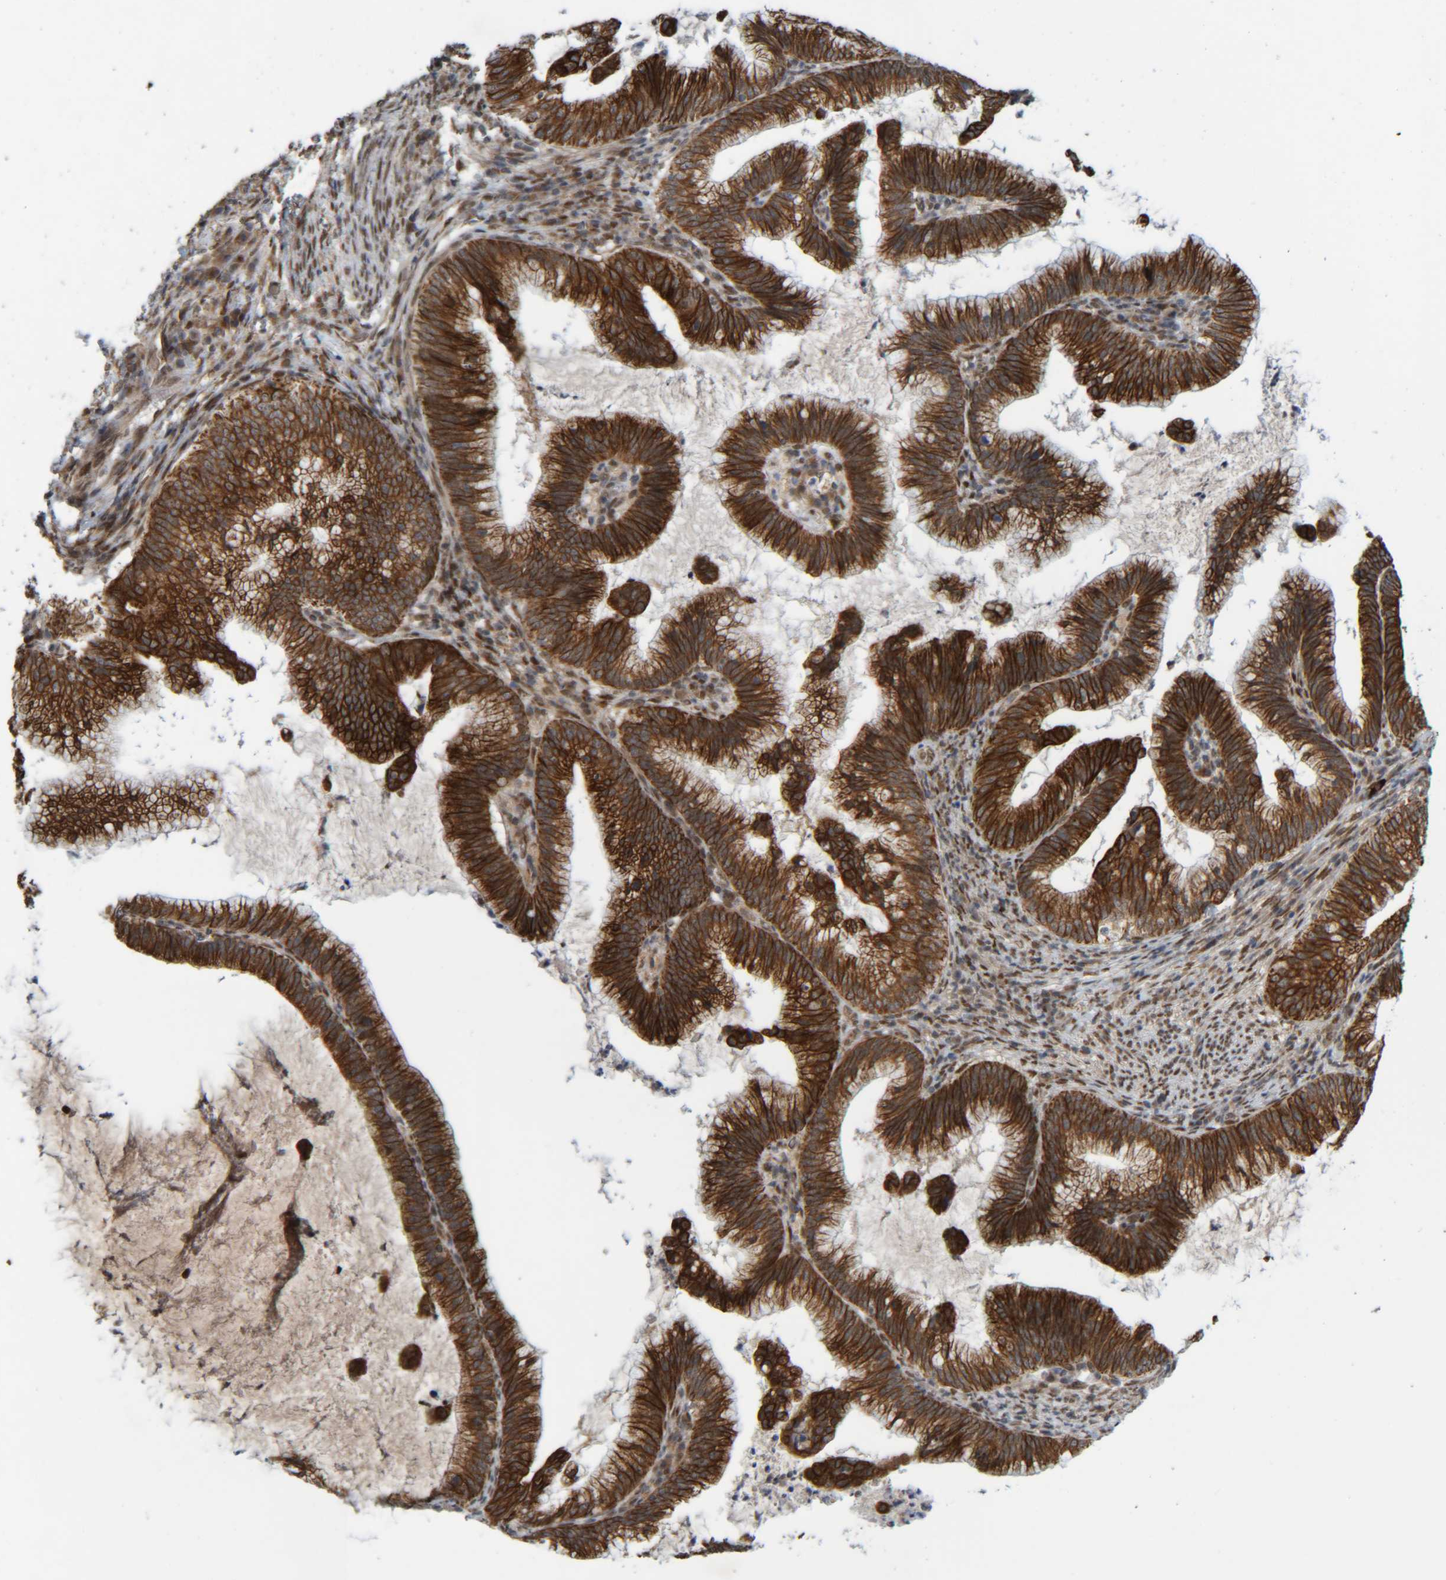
{"staining": {"intensity": "strong", "quantity": ">75%", "location": "cytoplasmic/membranous"}, "tissue": "cervical cancer", "cell_type": "Tumor cells", "image_type": "cancer", "snomed": [{"axis": "morphology", "description": "Adenocarcinoma, NOS"}, {"axis": "topography", "description": "Cervix"}], "caption": "A brown stain highlights strong cytoplasmic/membranous expression of a protein in human cervical cancer (adenocarcinoma) tumor cells.", "gene": "CCDC57", "patient": {"sex": "female", "age": 36}}